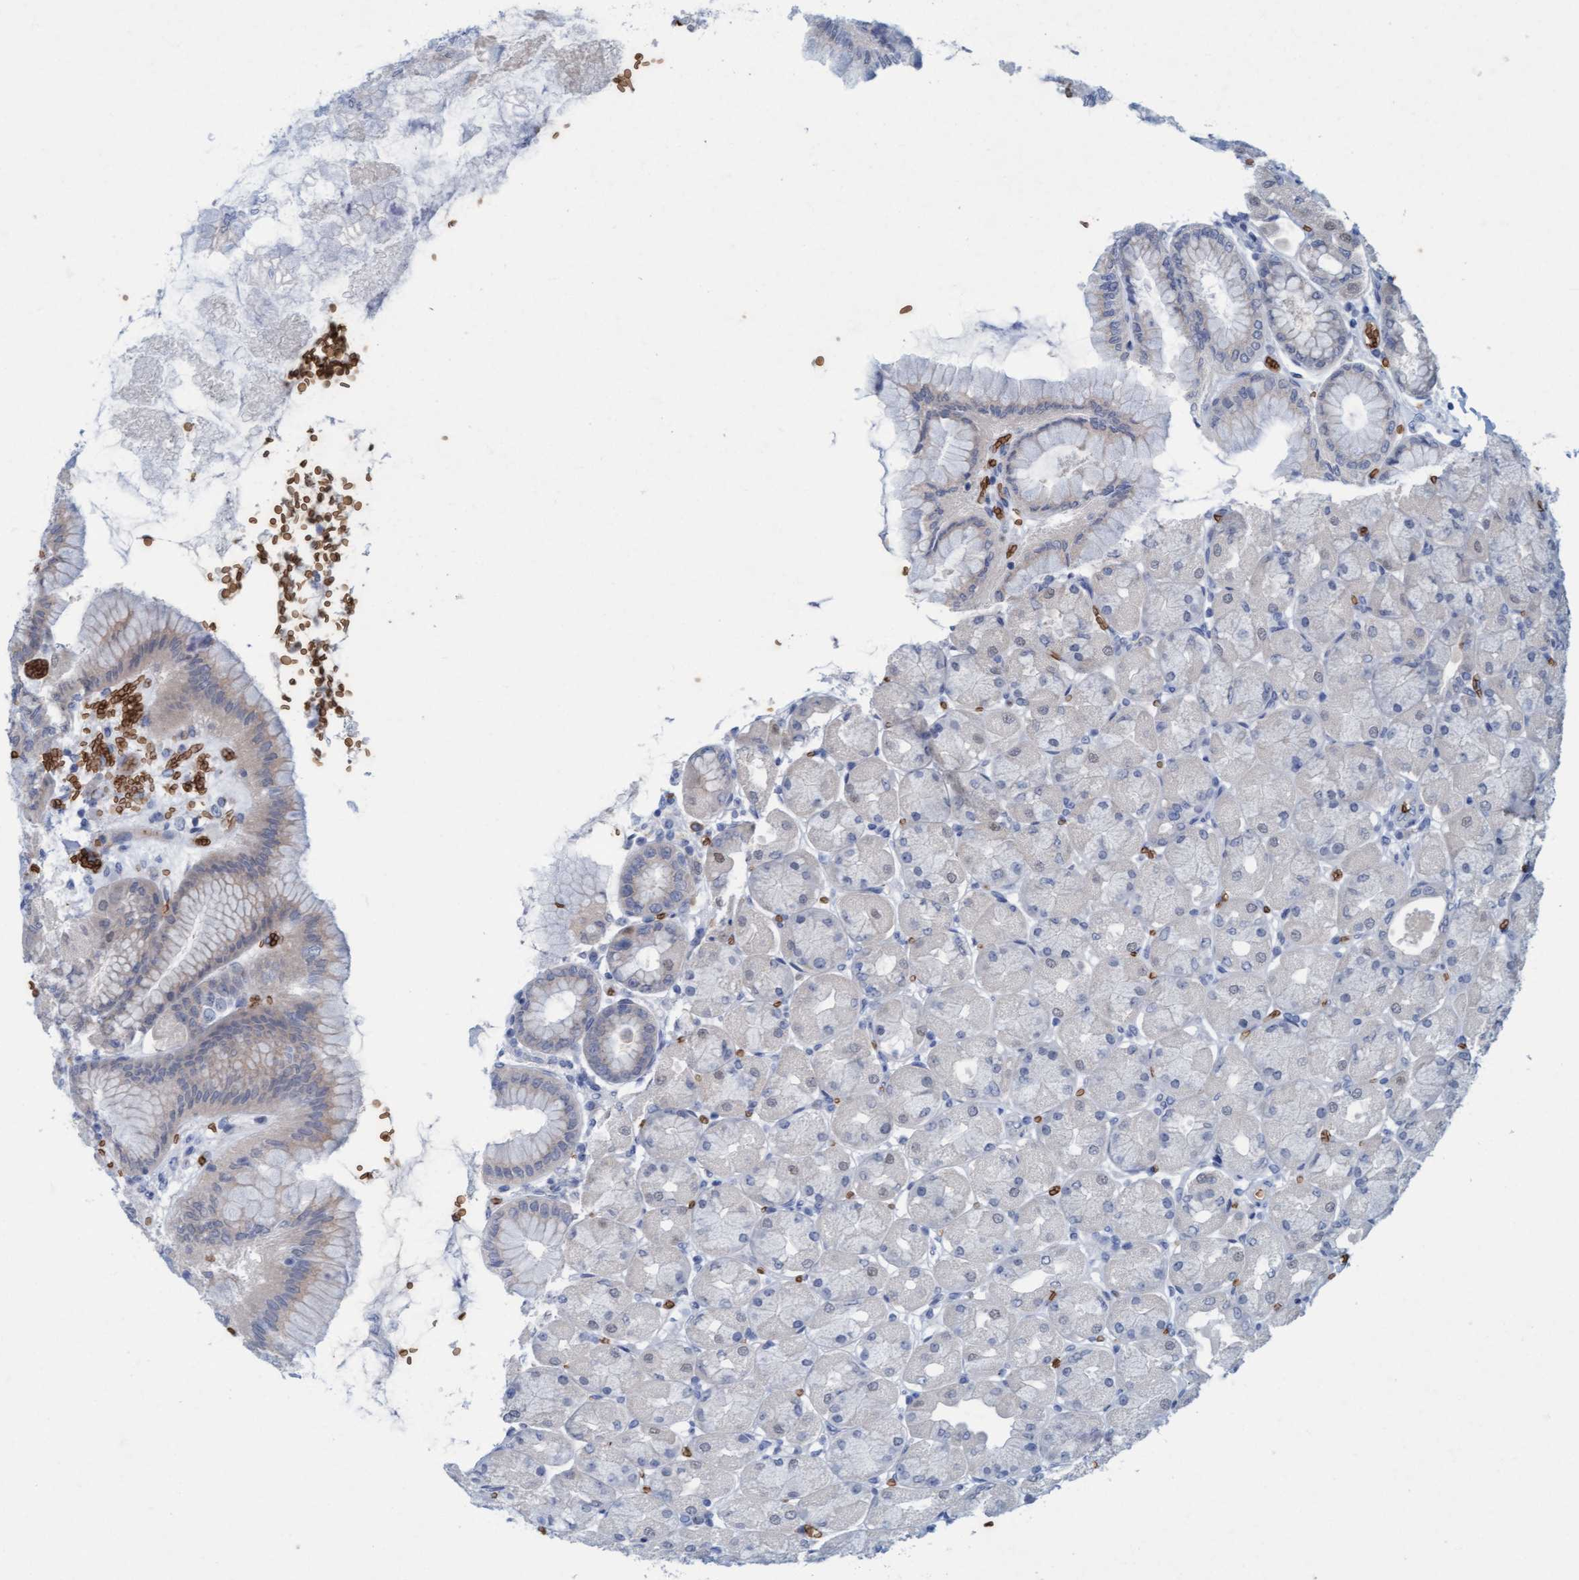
{"staining": {"intensity": "negative", "quantity": "none", "location": "none"}, "tissue": "stomach", "cell_type": "Glandular cells", "image_type": "normal", "snomed": [{"axis": "morphology", "description": "Normal tissue, NOS"}, {"axis": "topography", "description": "Stomach, upper"}], "caption": "DAB (3,3'-diaminobenzidine) immunohistochemical staining of unremarkable human stomach exhibits no significant positivity in glandular cells. (DAB (3,3'-diaminobenzidine) IHC, high magnification).", "gene": "SPEM2", "patient": {"sex": "female", "age": 56}}